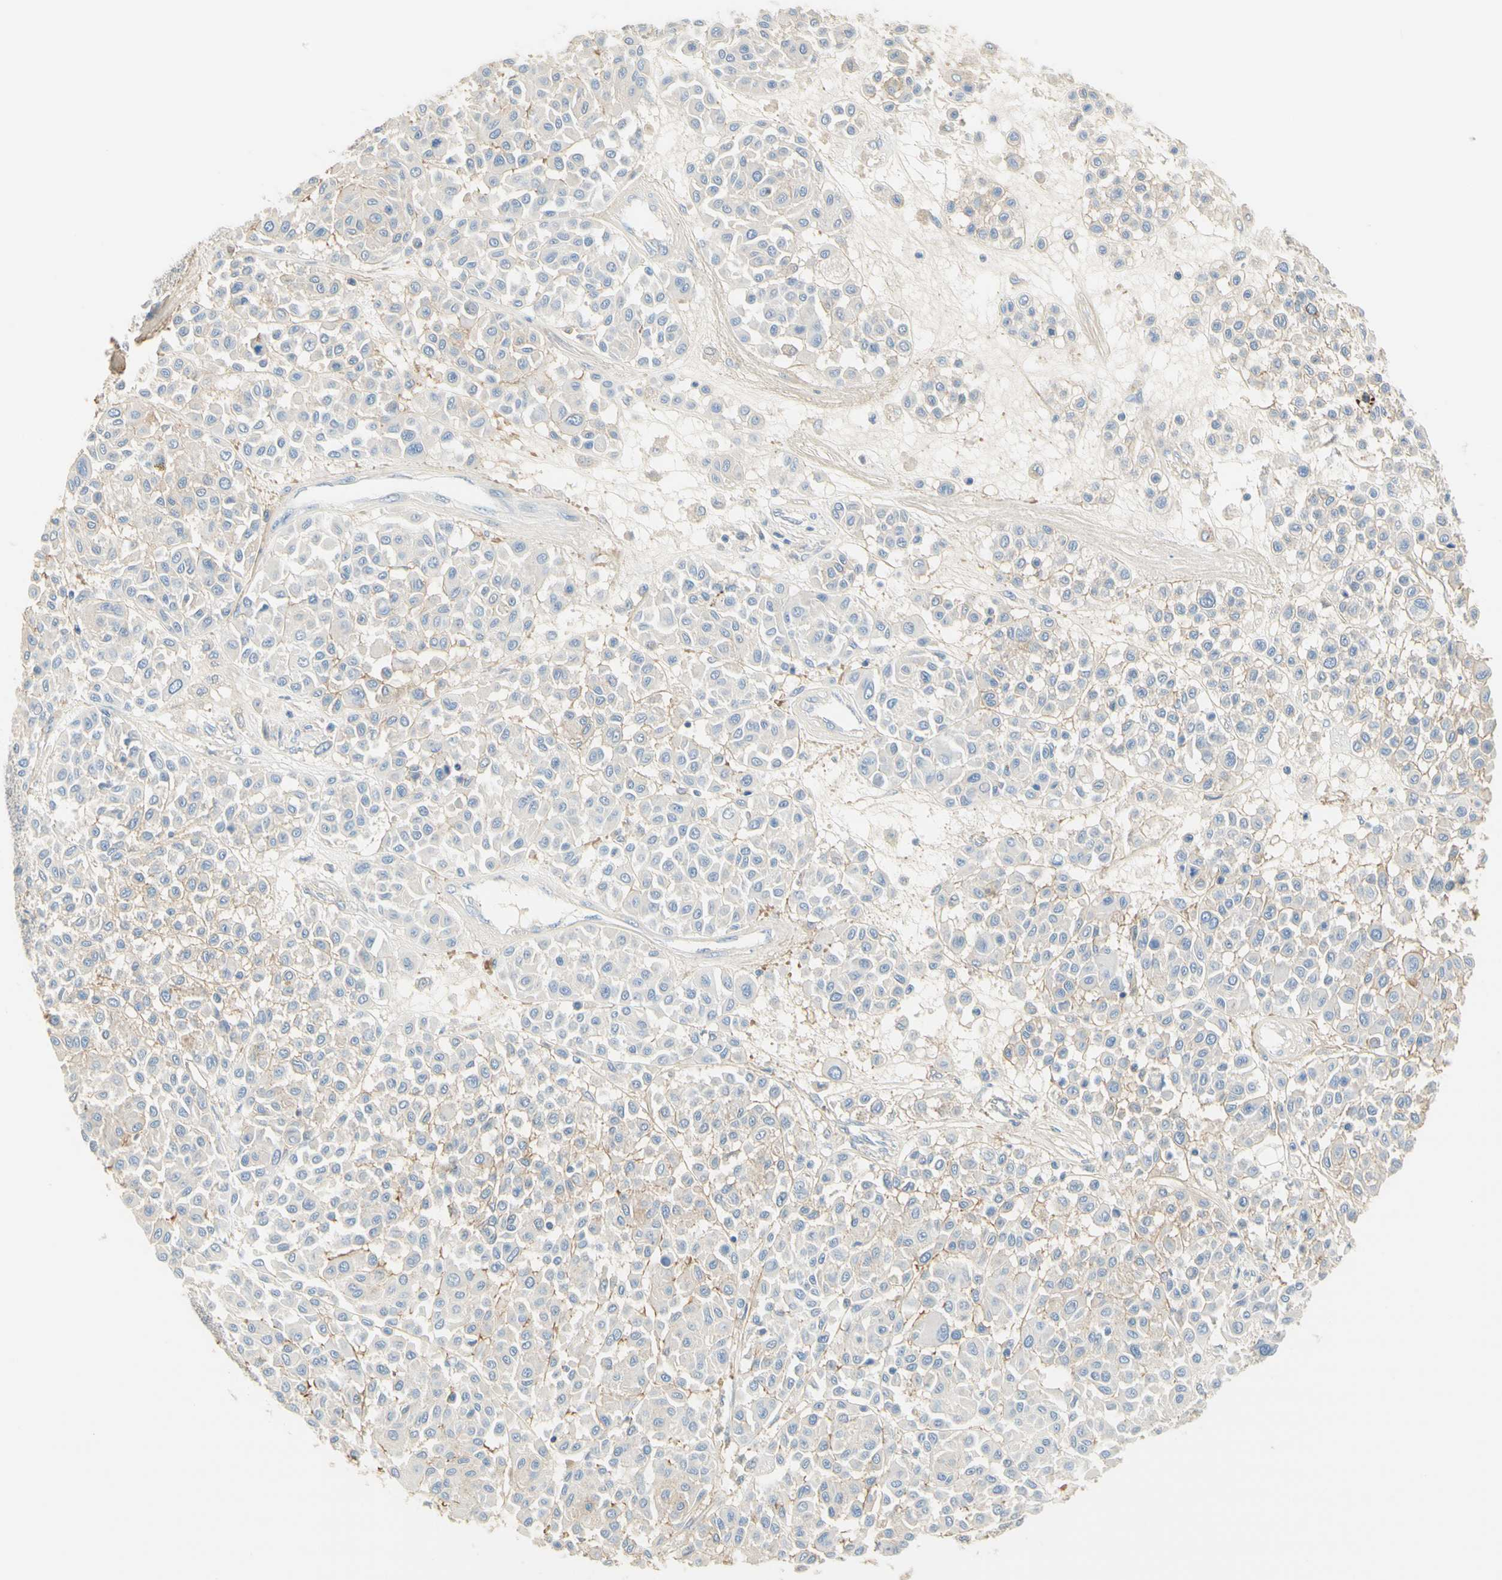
{"staining": {"intensity": "weak", "quantity": "<25%", "location": "cytoplasmic/membranous"}, "tissue": "melanoma", "cell_type": "Tumor cells", "image_type": "cancer", "snomed": [{"axis": "morphology", "description": "Malignant melanoma, Metastatic site"}, {"axis": "topography", "description": "Soft tissue"}], "caption": "Photomicrograph shows no significant protein positivity in tumor cells of melanoma.", "gene": "NECTIN4", "patient": {"sex": "male", "age": 41}}